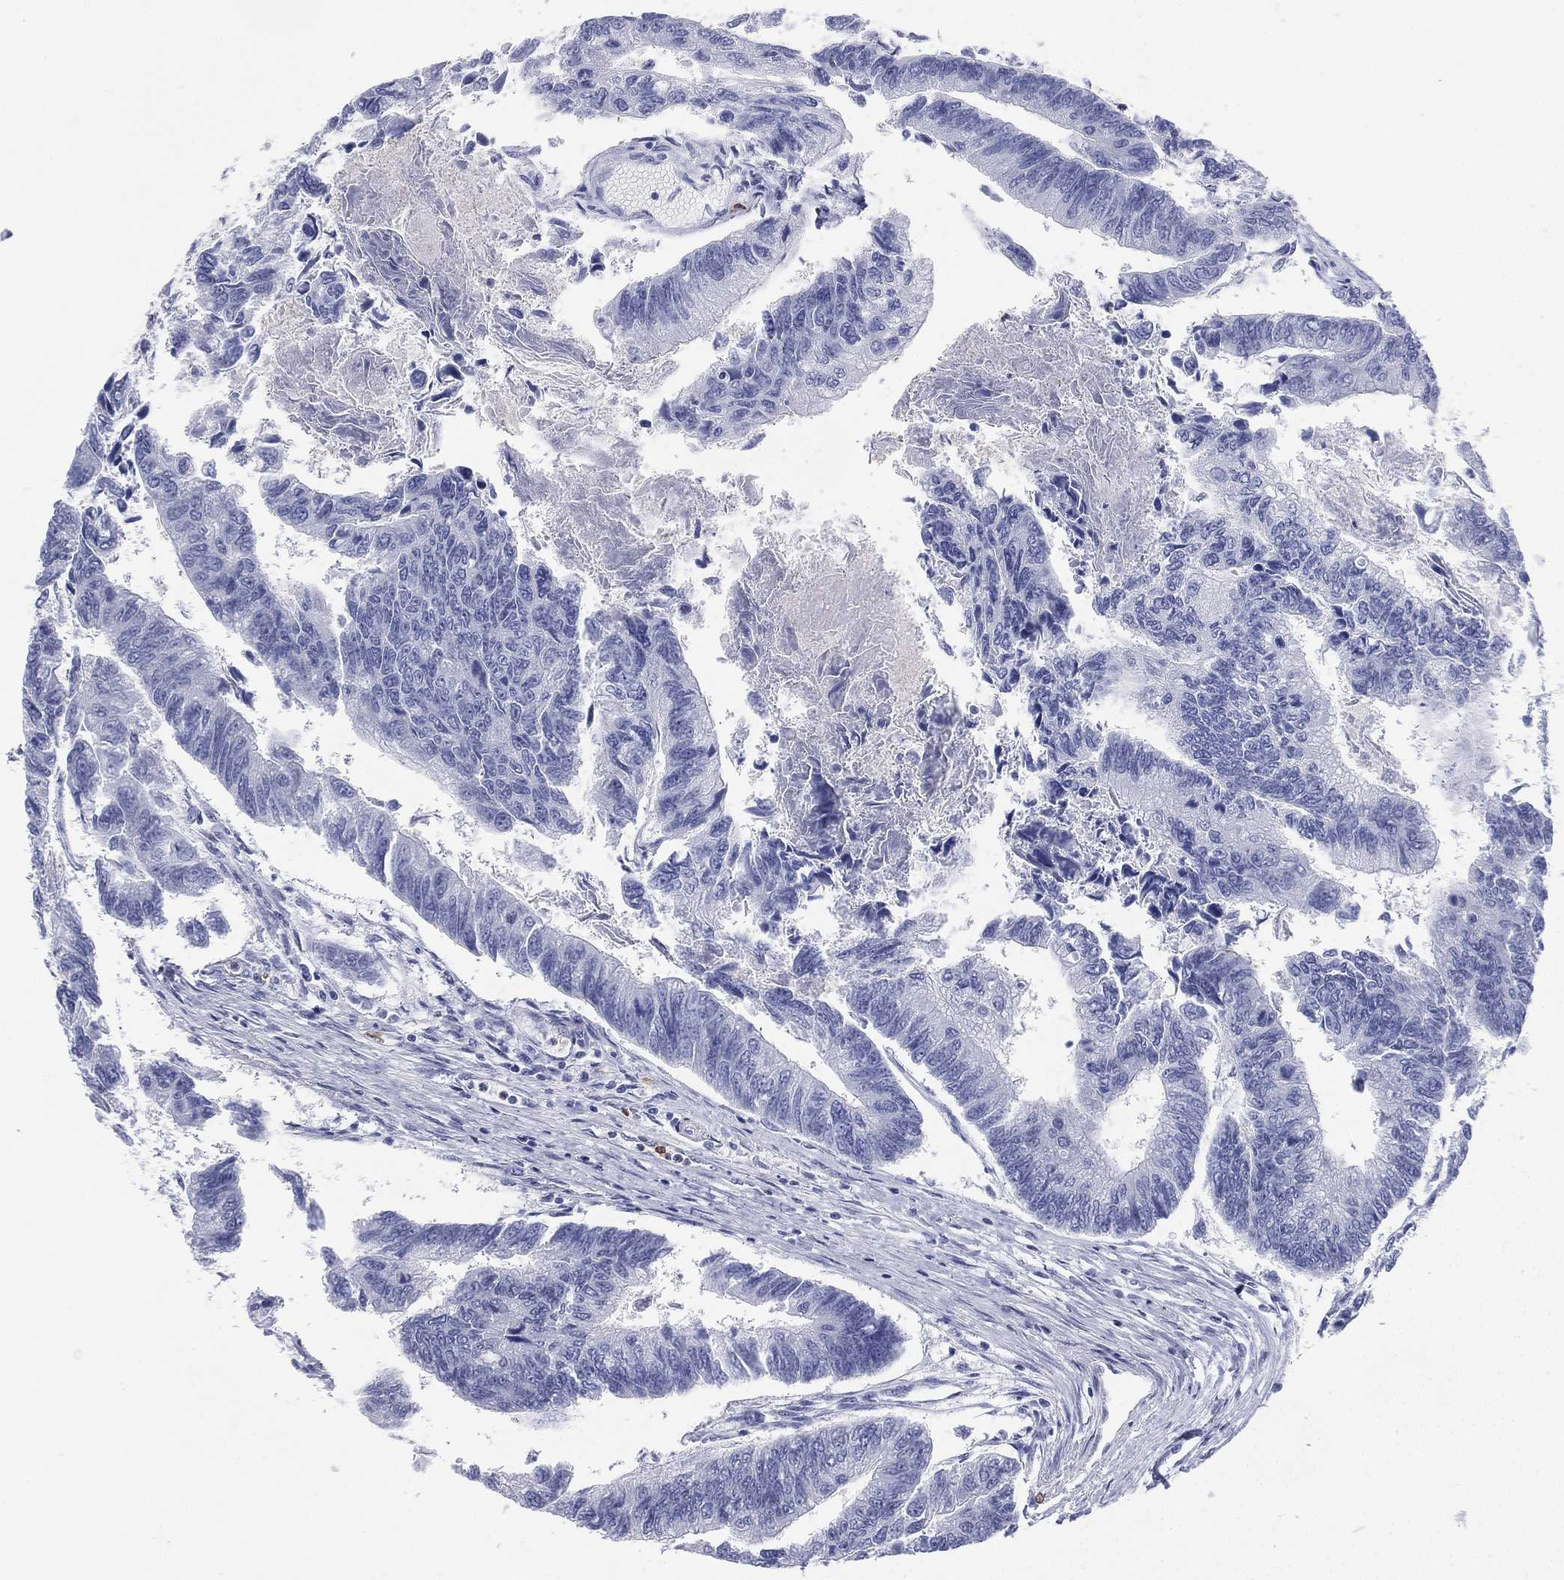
{"staining": {"intensity": "negative", "quantity": "none", "location": "none"}, "tissue": "colorectal cancer", "cell_type": "Tumor cells", "image_type": "cancer", "snomed": [{"axis": "morphology", "description": "Adenocarcinoma, NOS"}, {"axis": "topography", "description": "Colon"}], "caption": "IHC photomicrograph of neoplastic tissue: colorectal cancer (adenocarcinoma) stained with DAB (3,3'-diaminobenzidine) reveals no significant protein positivity in tumor cells.", "gene": "CD22", "patient": {"sex": "female", "age": 65}}